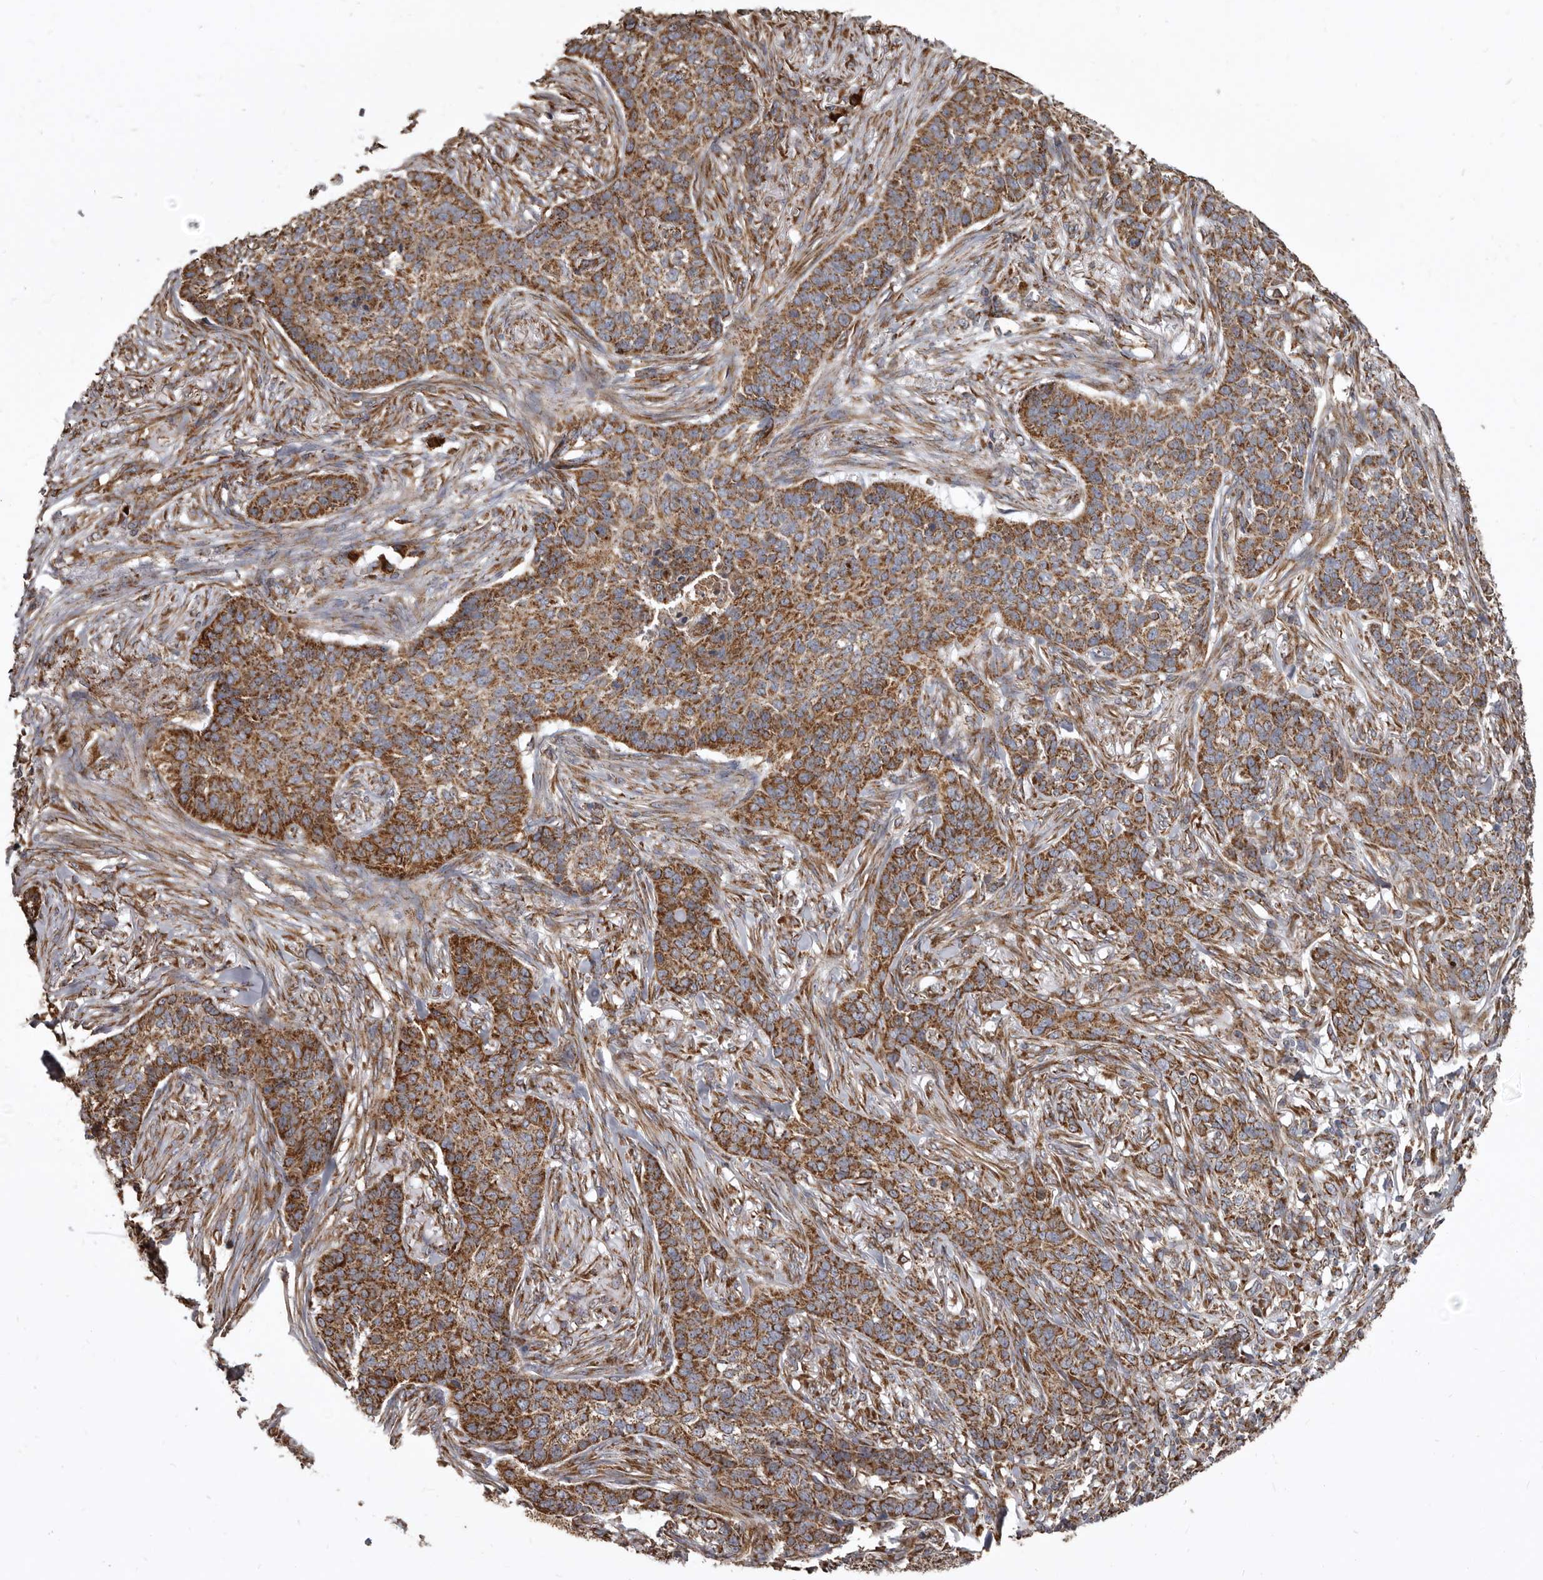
{"staining": {"intensity": "strong", "quantity": ">75%", "location": "cytoplasmic/membranous"}, "tissue": "skin cancer", "cell_type": "Tumor cells", "image_type": "cancer", "snomed": [{"axis": "morphology", "description": "Basal cell carcinoma"}, {"axis": "topography", "description": "Skin"}], "caption": "Skin basal cell carcinoma tissue shows strong cytoplasmic/membranous positivity in about >75% of tumor cells", "gene": "CDK5RAP3", "patient": {"sex": "male", "age": 85}}